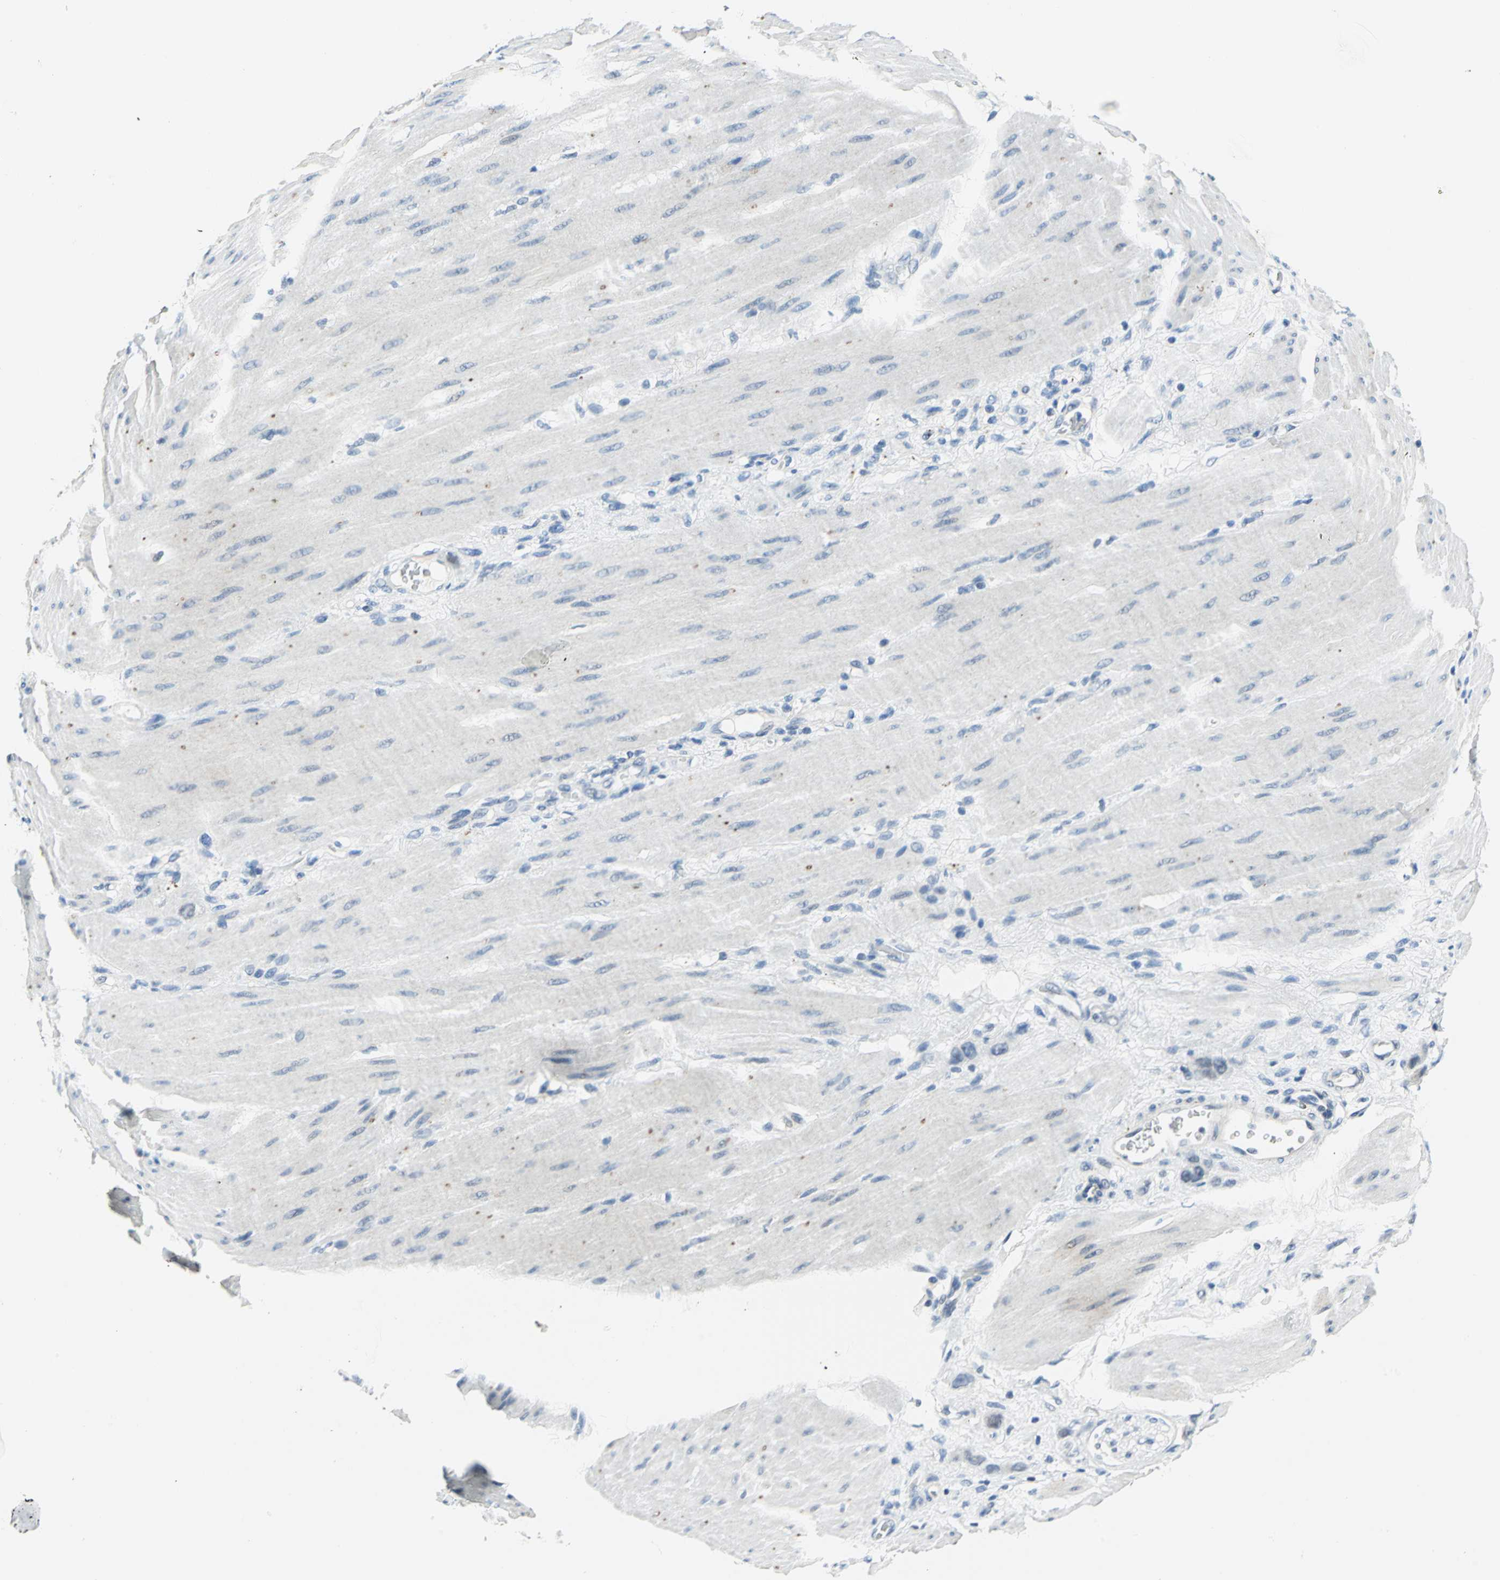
{"staining": {"intensity": "negative", "quantity": "none", "location": "none"}, "tissue": "stomach cancer", "cell_type": "Tumor cells", "image_type": "cancer", "snomed": [{"axis": "morphology", "description": "Normal tissue, NOS"}, {"axis": "morphology", "description": "Adenocarcinoma, NOS"}, {"axis": "topography", "description": "Stomach"}], "caption": "Immunohistochemical staining of human stomach cancer displays no significant positivity in tumor cells. (Stains: DAB (3,3'-diaminobenzidine) IHC with hematoxylin counter stain, Microscopy: brightfield microscopy at high magnification).", "gene": "RAD17", "patient": {"sex": "male", "age": 82}}